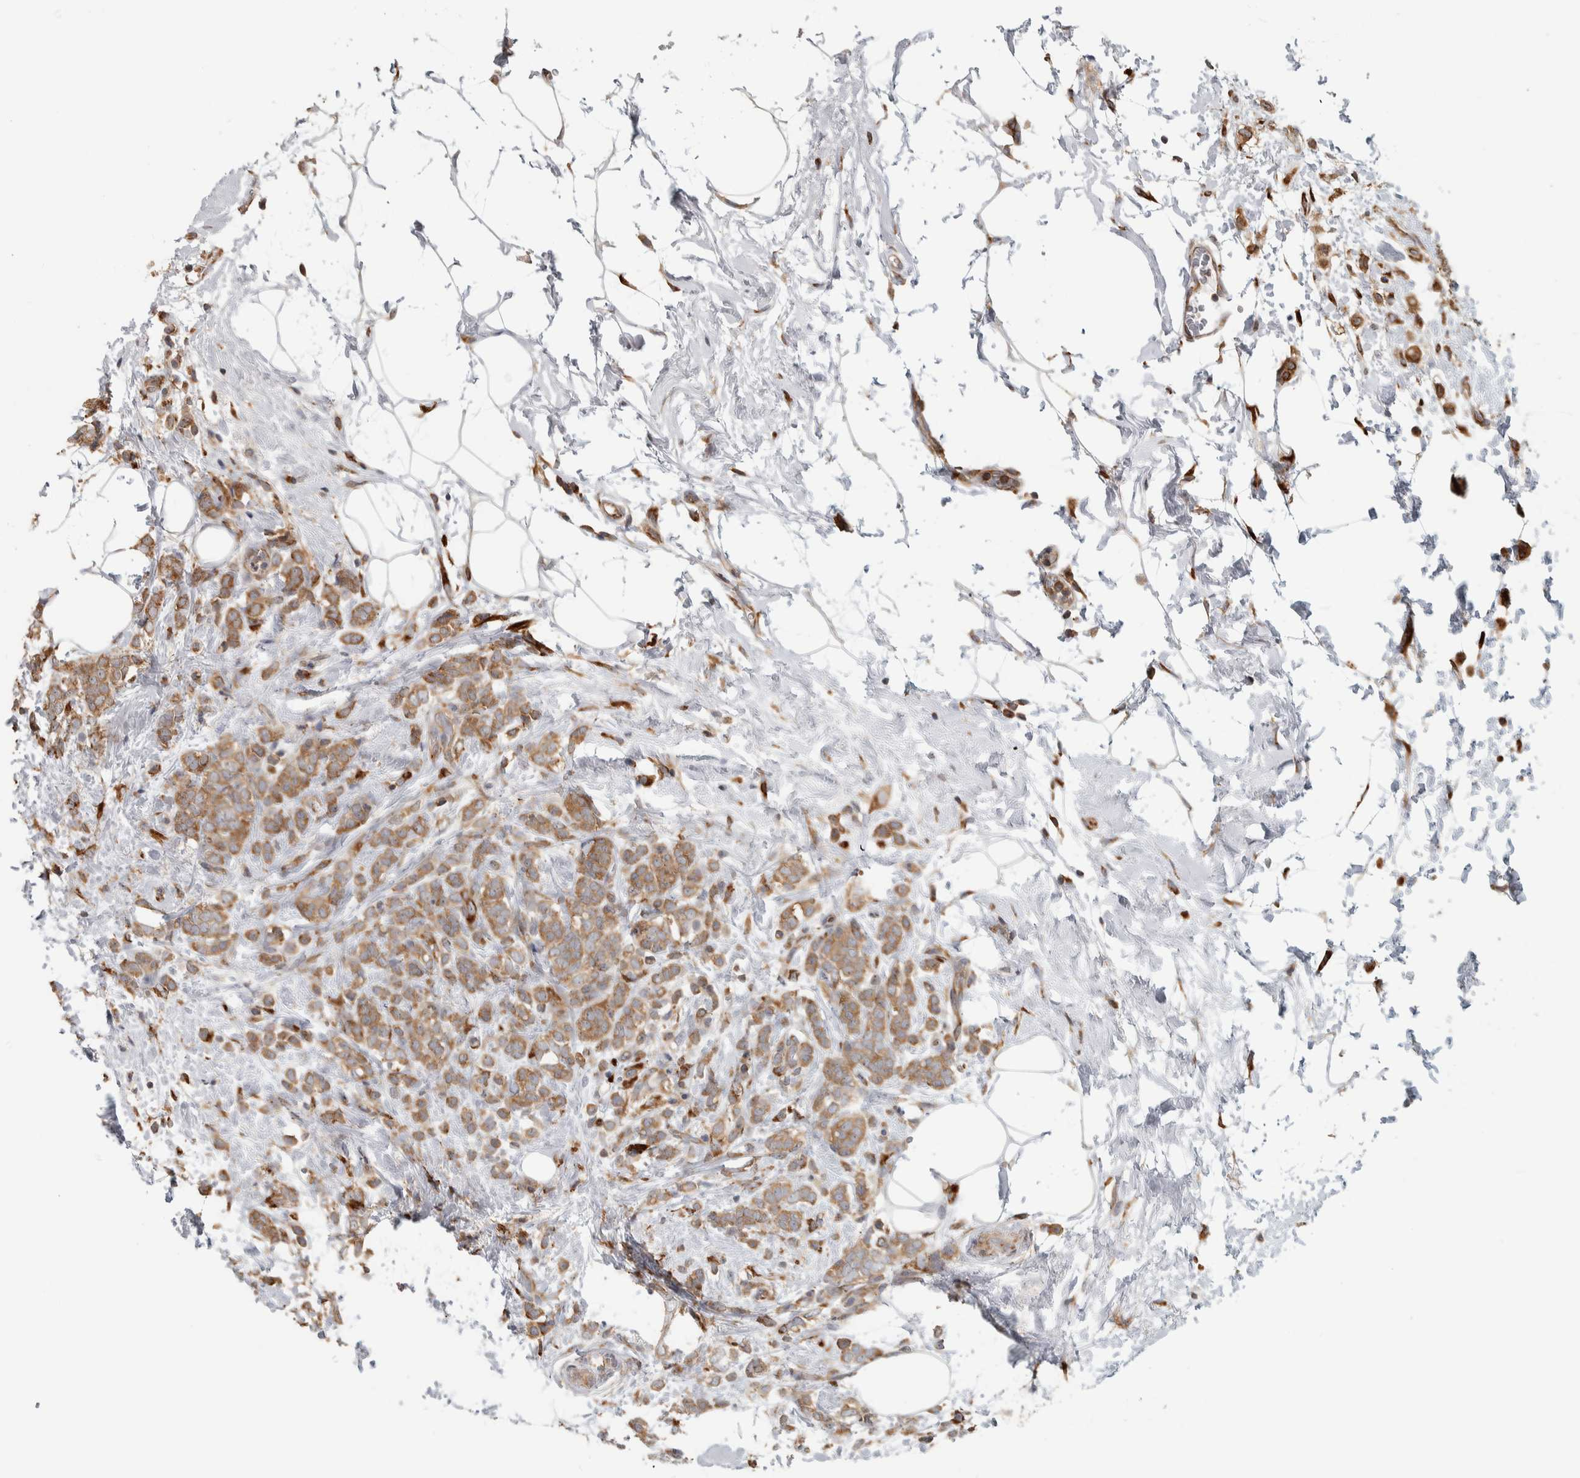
{"staining": {"intensity": "moderate", "quantity": ">75%", "location": "cytoplasmic/membranous"}, "tissue": "breast cancer", "cell_type": "Tumor cells", "image_type": "cancer", "snomed": [{"axis": "morphology", "description": "Lobular carcinoma"}, {"axis": "topography", "description": "Breast"}], "caption": "DAB immunohistochemical staining of breast lobular carcinoma reveals moderate cytoplasmic/membranous protein positivity in approximately >75% of tumor cells.", "gene": "EIF3H", "patient": {"sex": "female", "age": 50}}